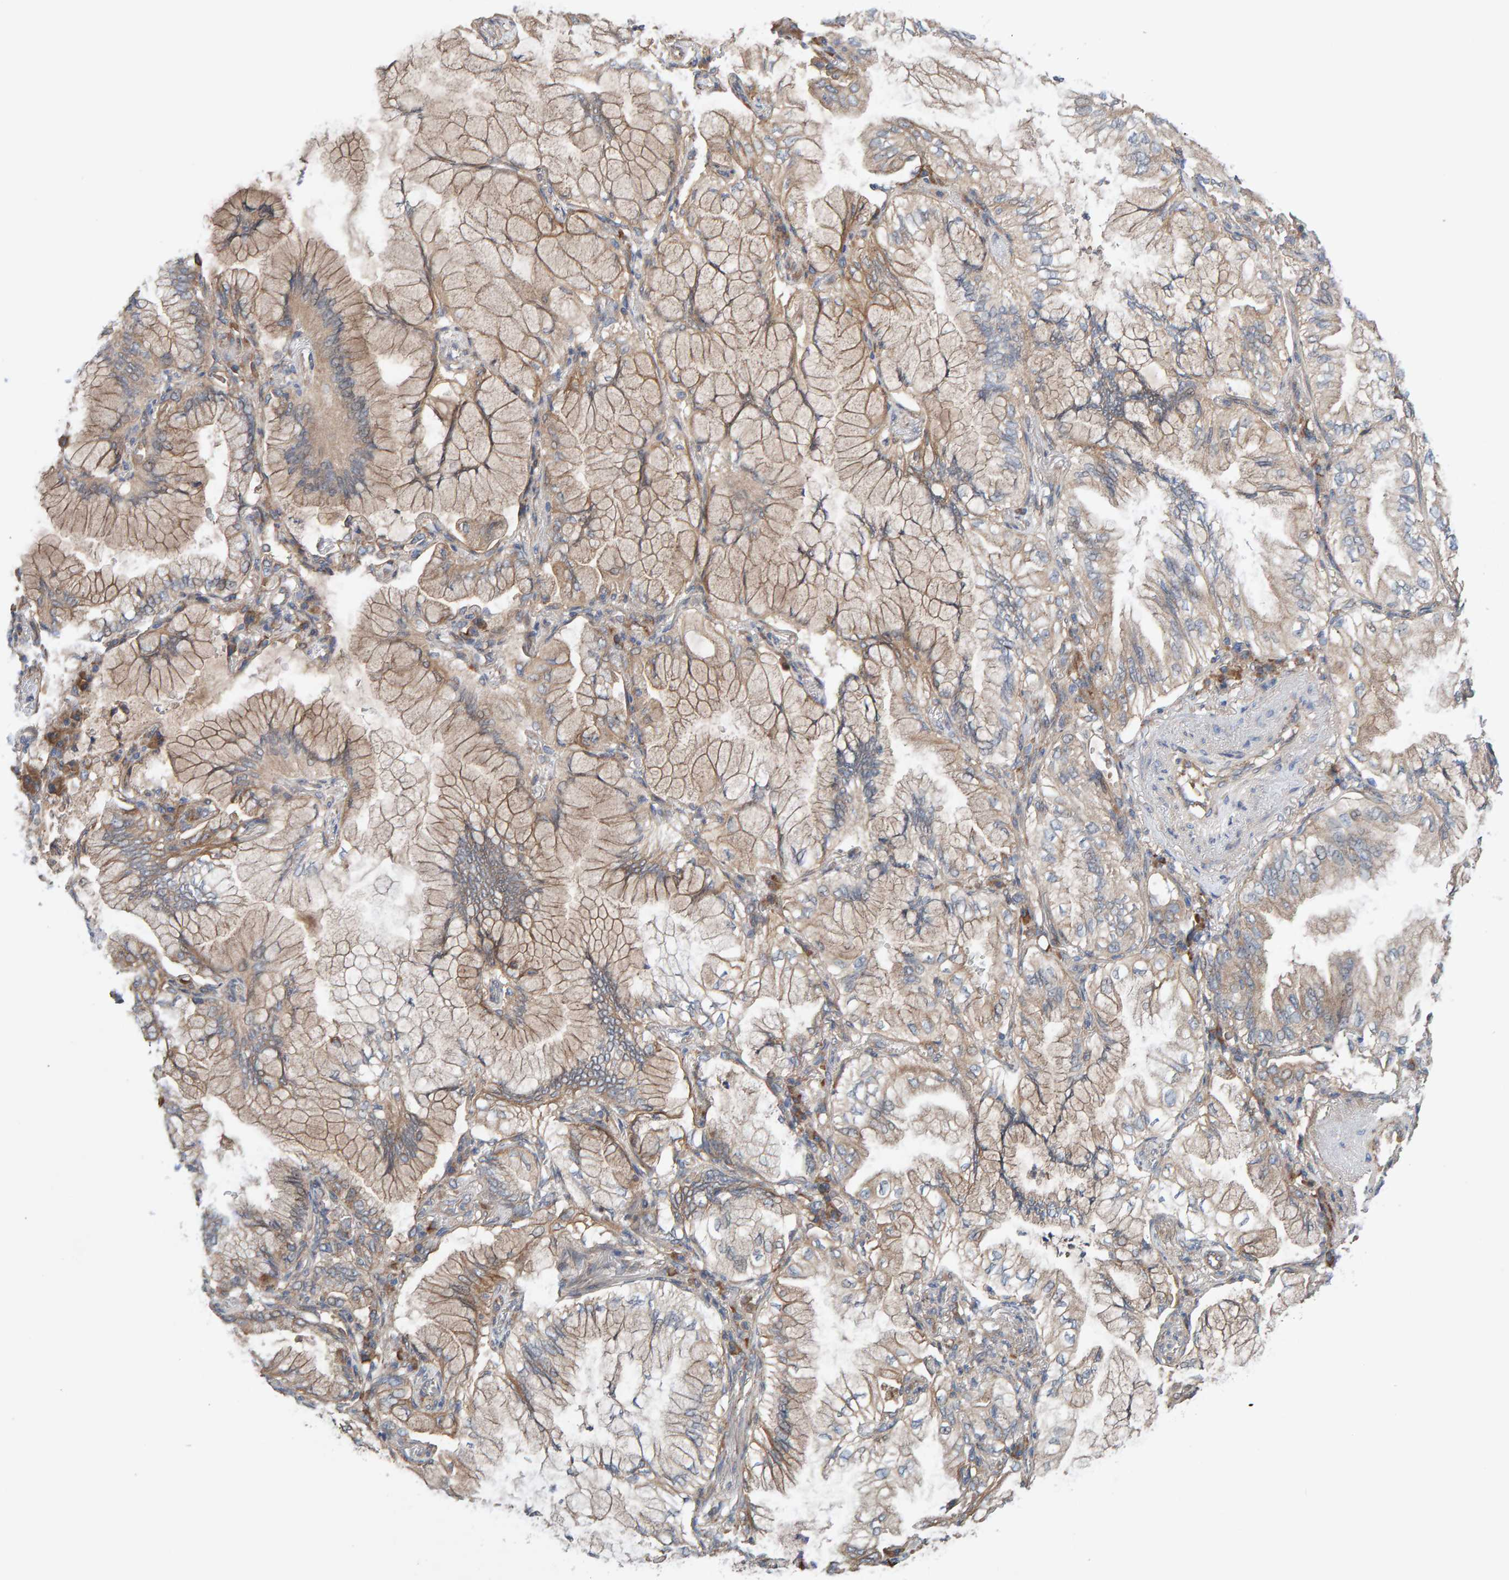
{"staining": {"intensity": "weak", "quantity": ">75%", "location": "cytoplasmic/membranous"}, "tissue": "lung cancer", "cell_type": "Tumor cells", "image_type": "cancer", "snomed": [{"axis": "morphology", "description": "Adenocarcinoma, NOS"}, {"axis": "topography", "description": "Lung"}], "caption": "Lung cancer stained with immunohistochemistry reveals weak cytoplasmic/membranous positivity in about >75% of tumor cells.", "gene": "LRSAM1", "patient": {"sex": "female", "age": 70}}